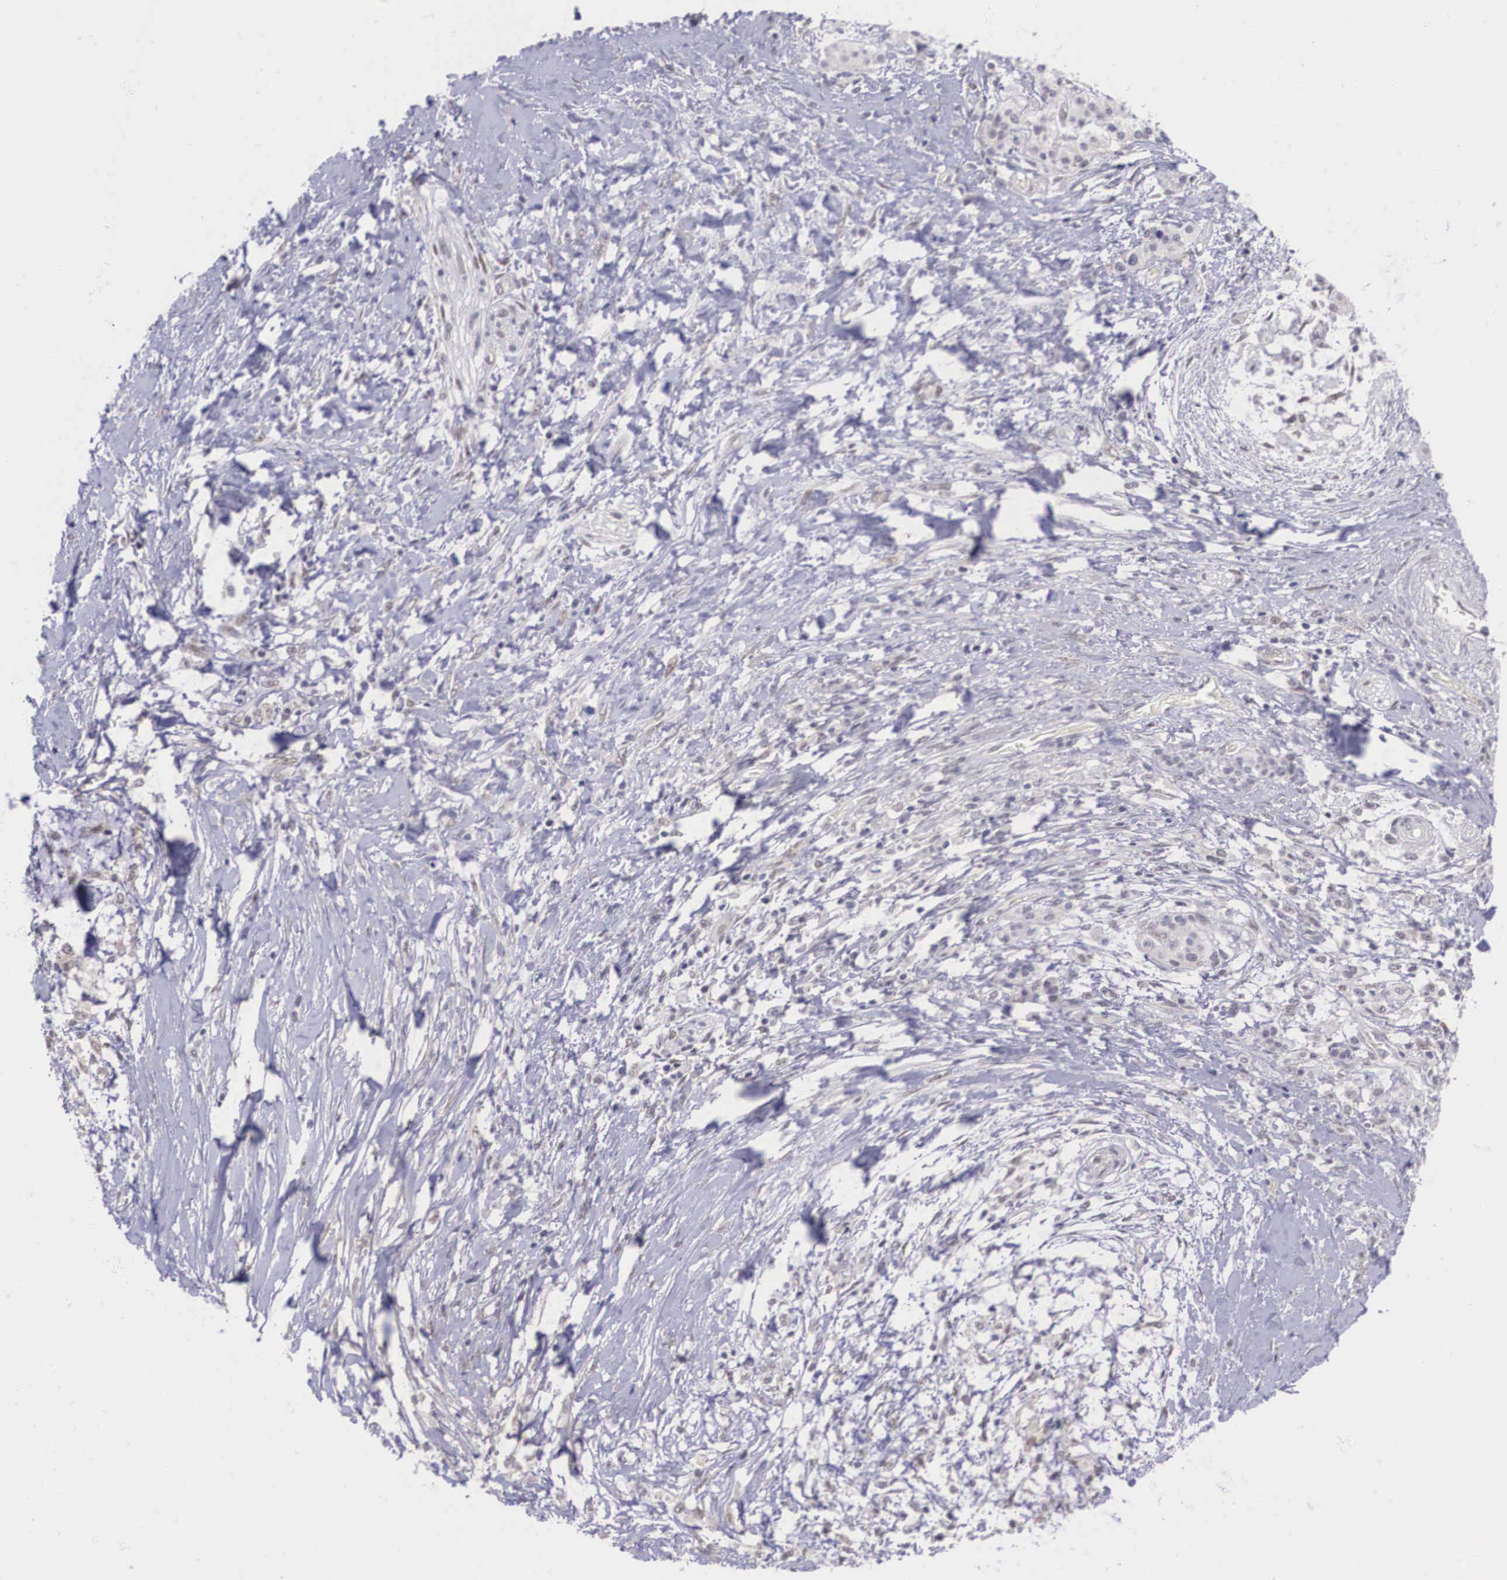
{"staining": {"intensity": "weak", "quantity": "25%-75%", "location": "cytoplasmic/membranous"}, "tissue": "pancreatic cancer", "cell_type": "Tumor cells", "image_type": "cancer", "snomed": [{"axis": "morphology", "description": "Adenocarcinoma, NOS"}, {"axis": "topography", "description": "Pancreas"}], "caption": "A high-resolution photomicrograph shows immunohistochemistry staining of adenocarcinoma (pancreatic), which reveals weak cytoplasmic/membranous expression in approximately 25%-75% of tumor cells.", "gene": "NINL", "patient": {"sex": "female", "age": 64}}